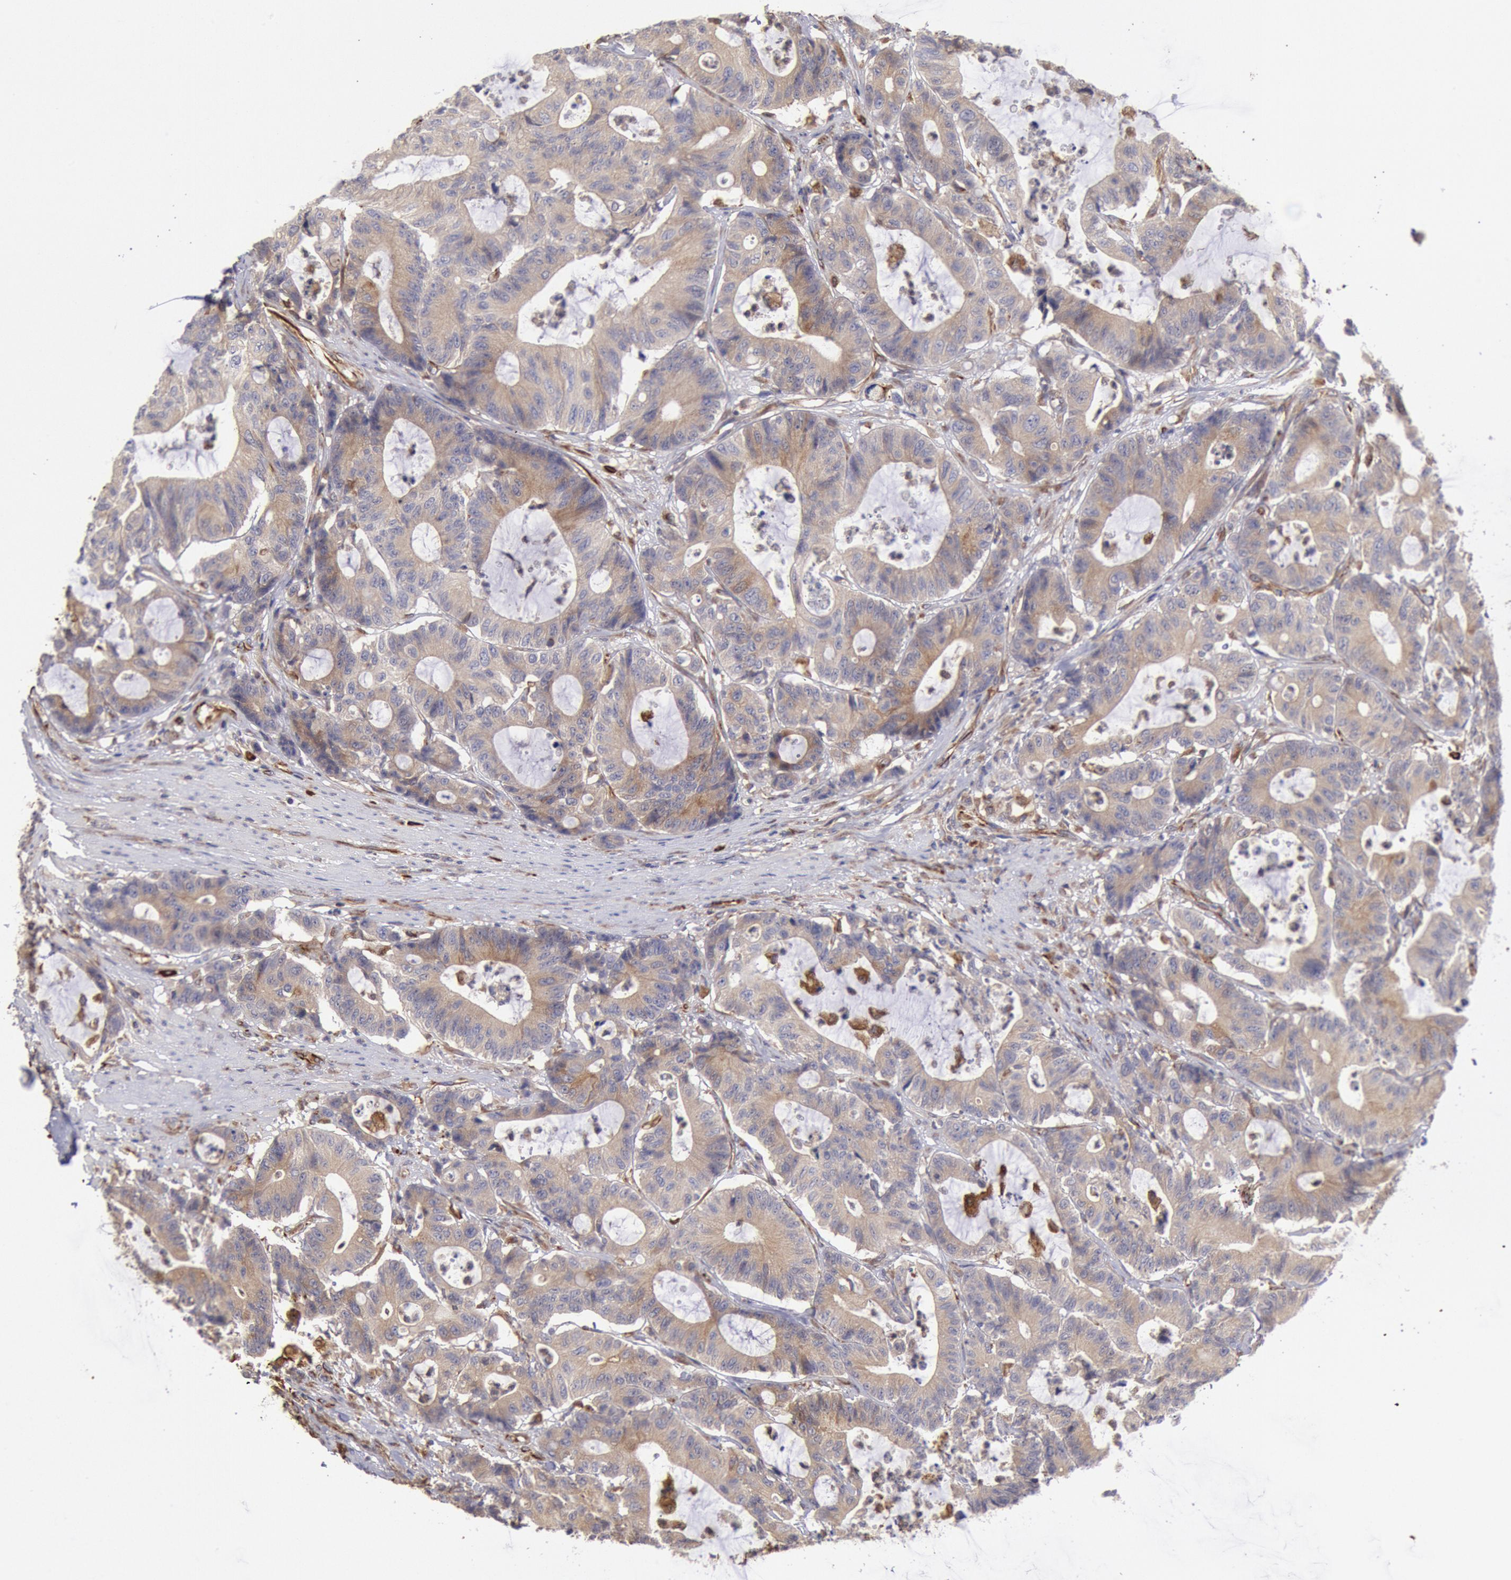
{"staining": {"intensity": "weak", "quantity": ">75%", "location": "cytoplasmic/membranous"}, "tissue": "colorectal cancer", "cell_type": "Tumor cells", "image_type": "cancer", "snomed": [{"axis": "morphology", "description": "Adenocarcinoma, NOS"}, {"axis": "topography", "description": "Colon"}], "caption": "IHC image of neoplastic tissue: human colorectal cancer (adenocarcinoma) stained using IHC displays low levels of weak protein expression localized specifically in the cytoplasmic/membranous of tumor cells, appearing as a cytoplasmic/membranous brown color.", "gene": "RNF139", "patient": {"sex": "female", "age": 84}}